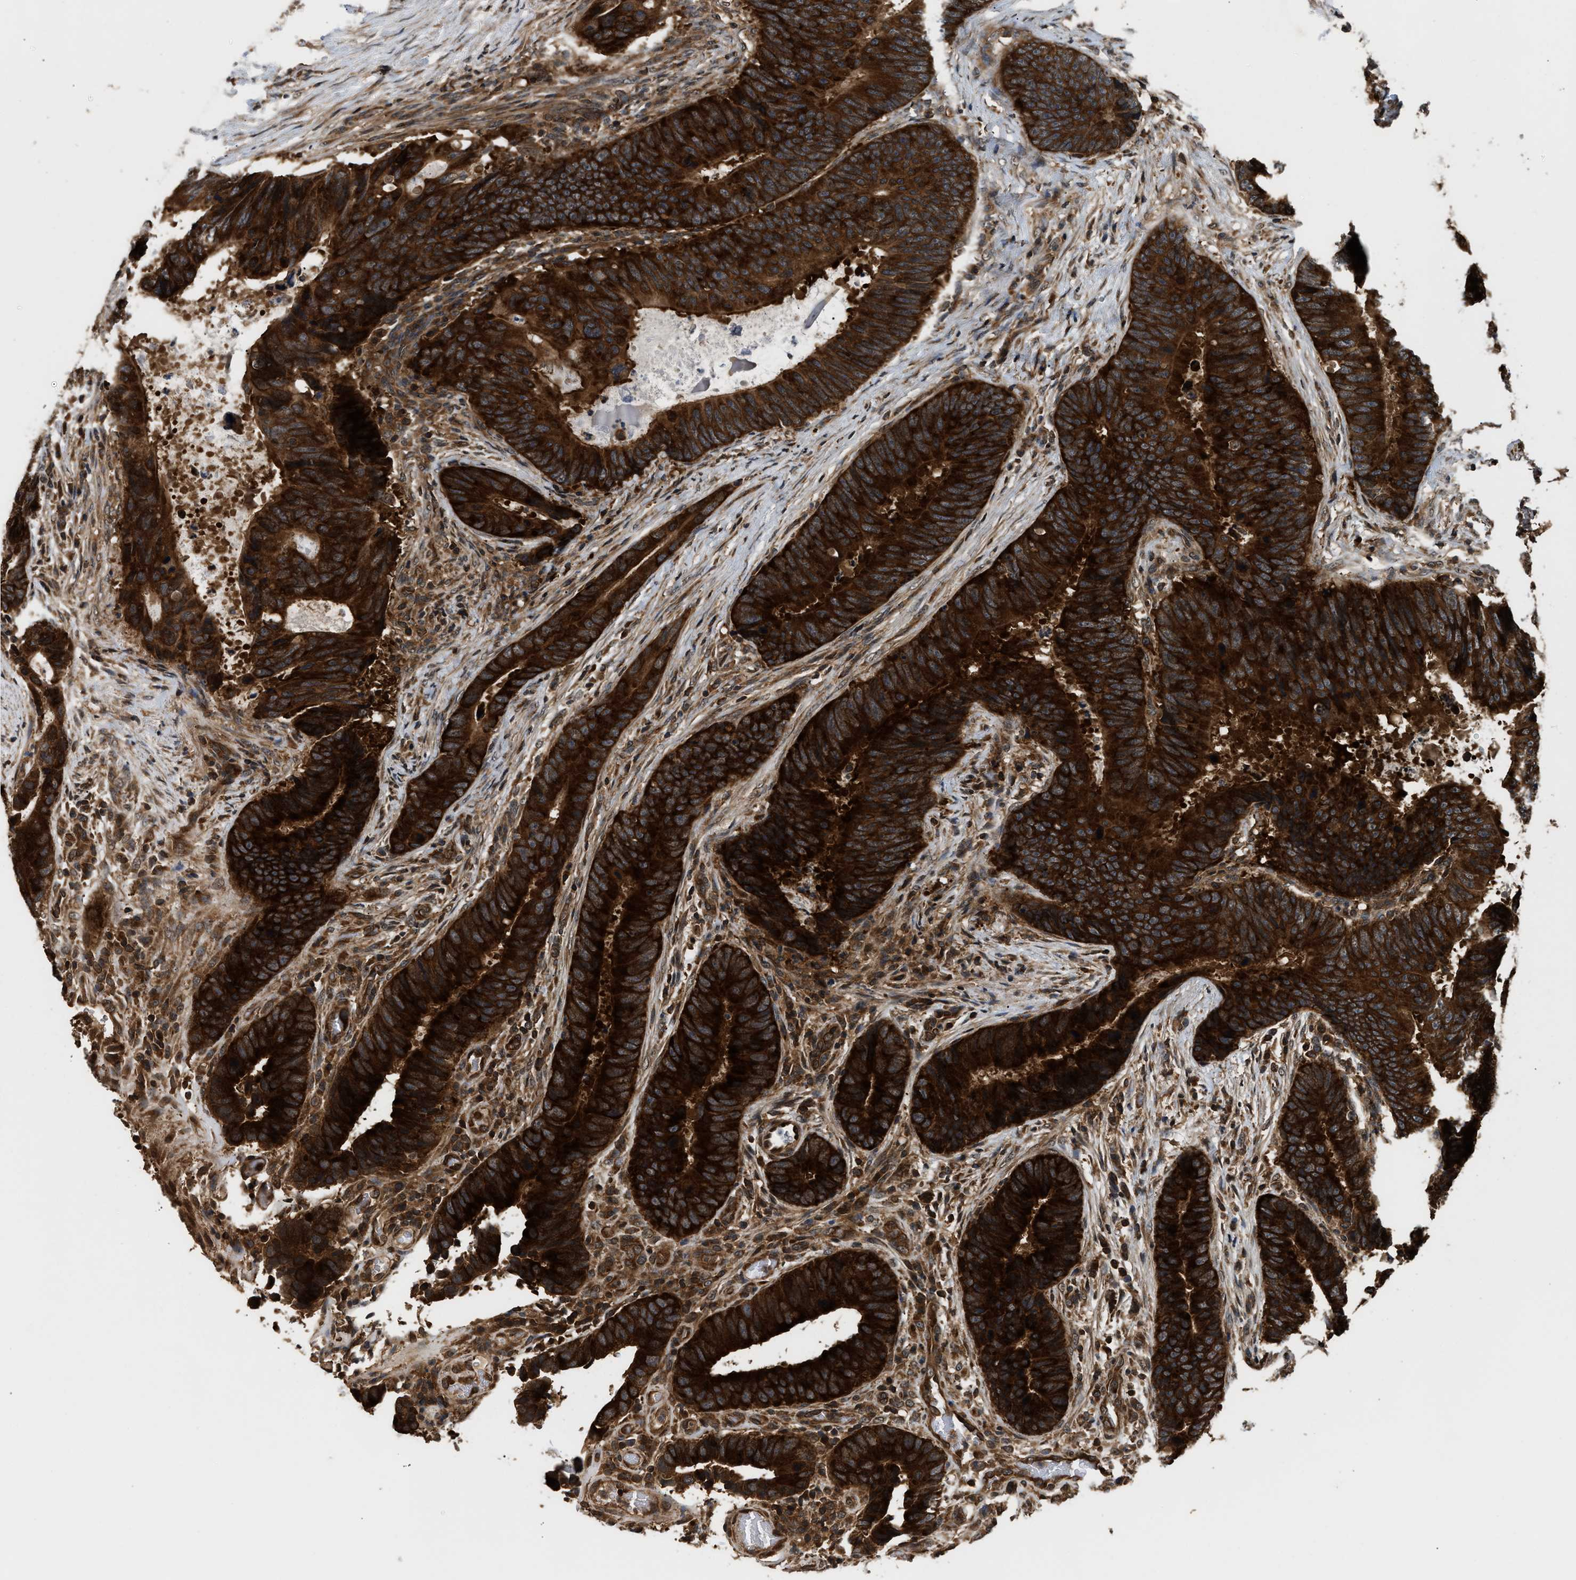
{"staining": {"intensity": "strong", "quantity": ">75%", "location": "cytoplasmic/membranous"}, "tissue": "colorectal cancer", "cell_type": "Tumor cells", "image_type": "cancer", "snomed": [{"axis": "morphology", "description": "Adenocarcinoma, NOS"}, {"axis": "topography", "description": "Colon"}], "caption": "Colorectal cancer (adenocarcinoma) stained for a protein exhibits strong cytoplasmic/membranous positivity in tumor cells.", "gene": "DNAJC2", "patient": {"sex": "male", "age": 56}}